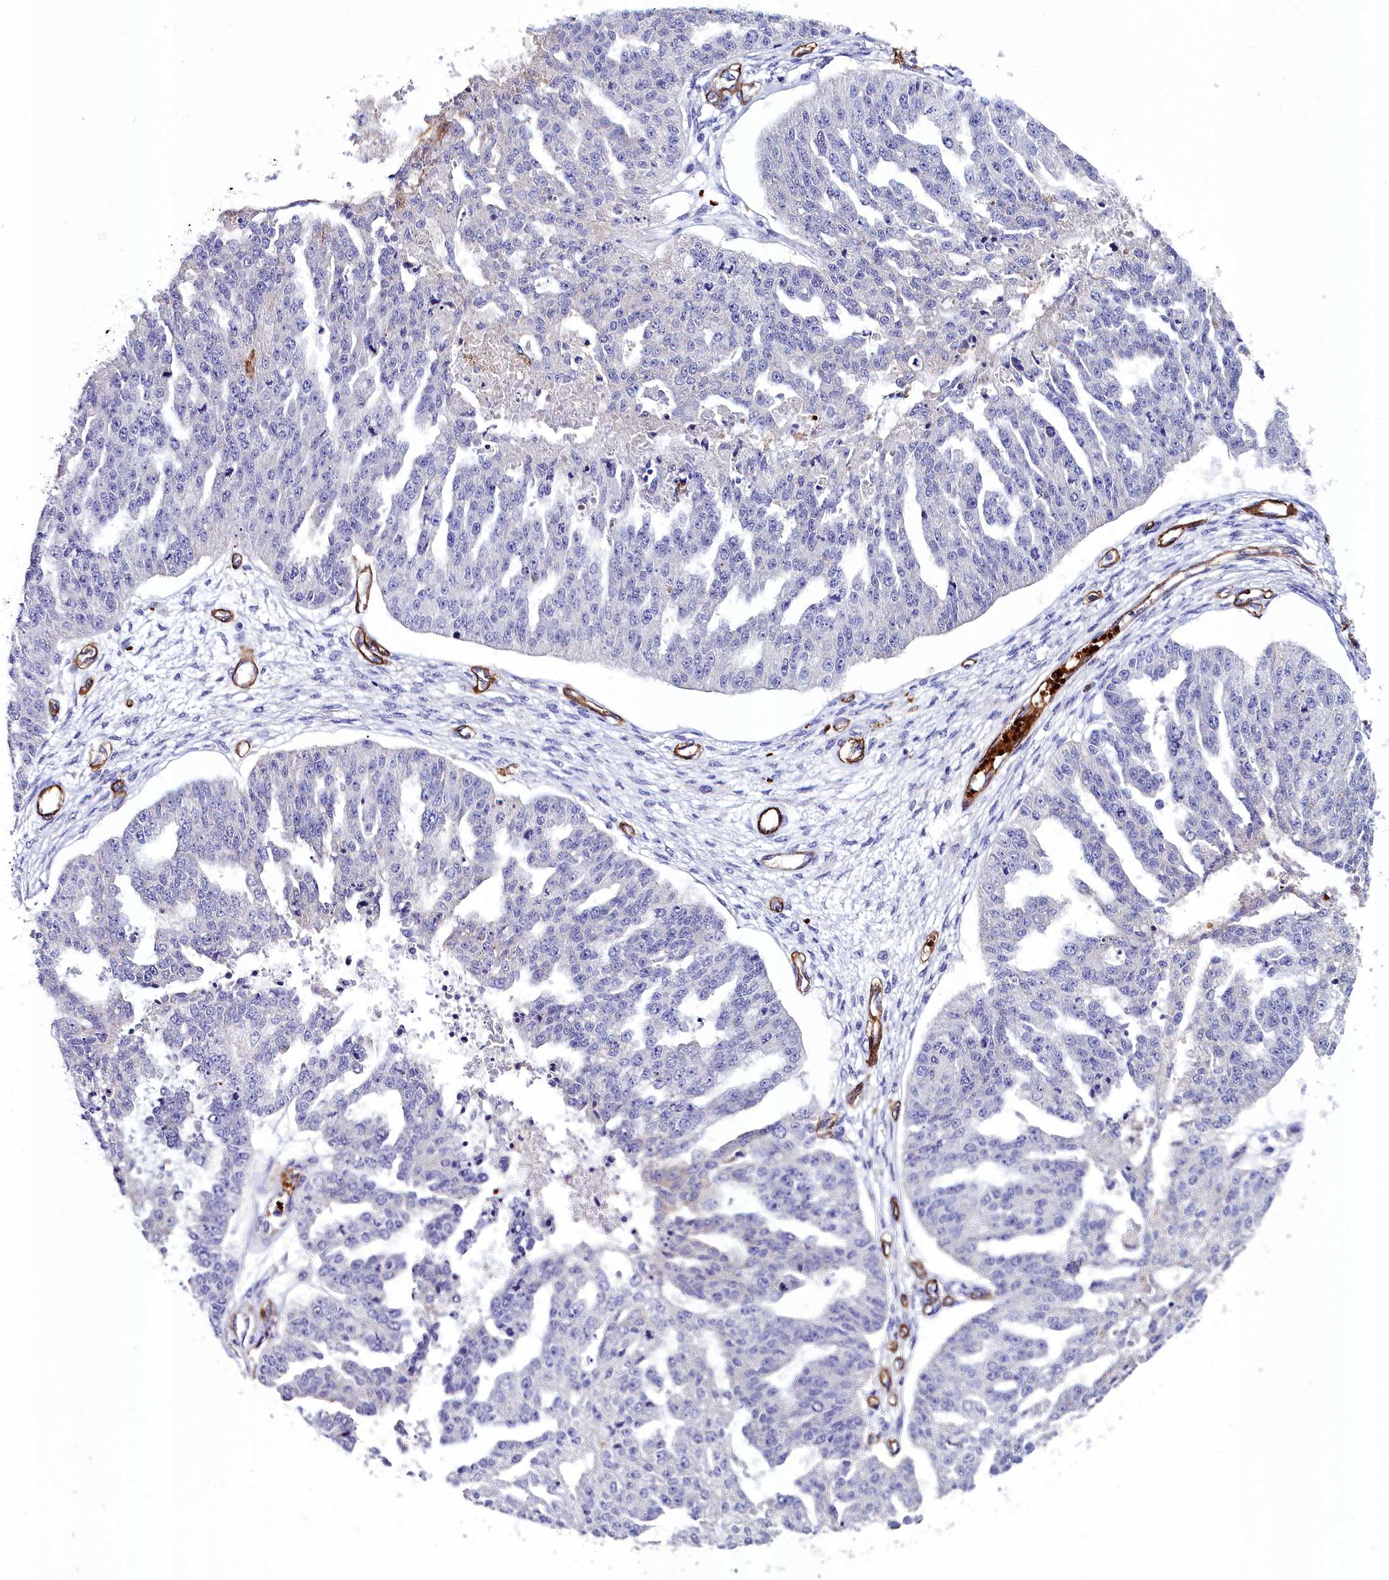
{"staining": {"intensity": "moderate", "quantity": "<25%", "location": "cytoplasmic/membranous"}, "tissue": "ovarian cancer", "cell_type": "Tumor cells", "image_type": "cancer", "snomed": [{"axis": "morphology", "description": "Cystadenocarcinoma, serous, NOS"}, {"axis": "topography", "description": "Ovary"}], "caption": "Tumor cells demonstrate moderate cytoplasmic/membranous staining in approximately <25% of cells in ovarian cancer (serous cystadenocarcinoma).", "gene": "CYP4F11", "patient": {"sex": "female", "age": 58}}